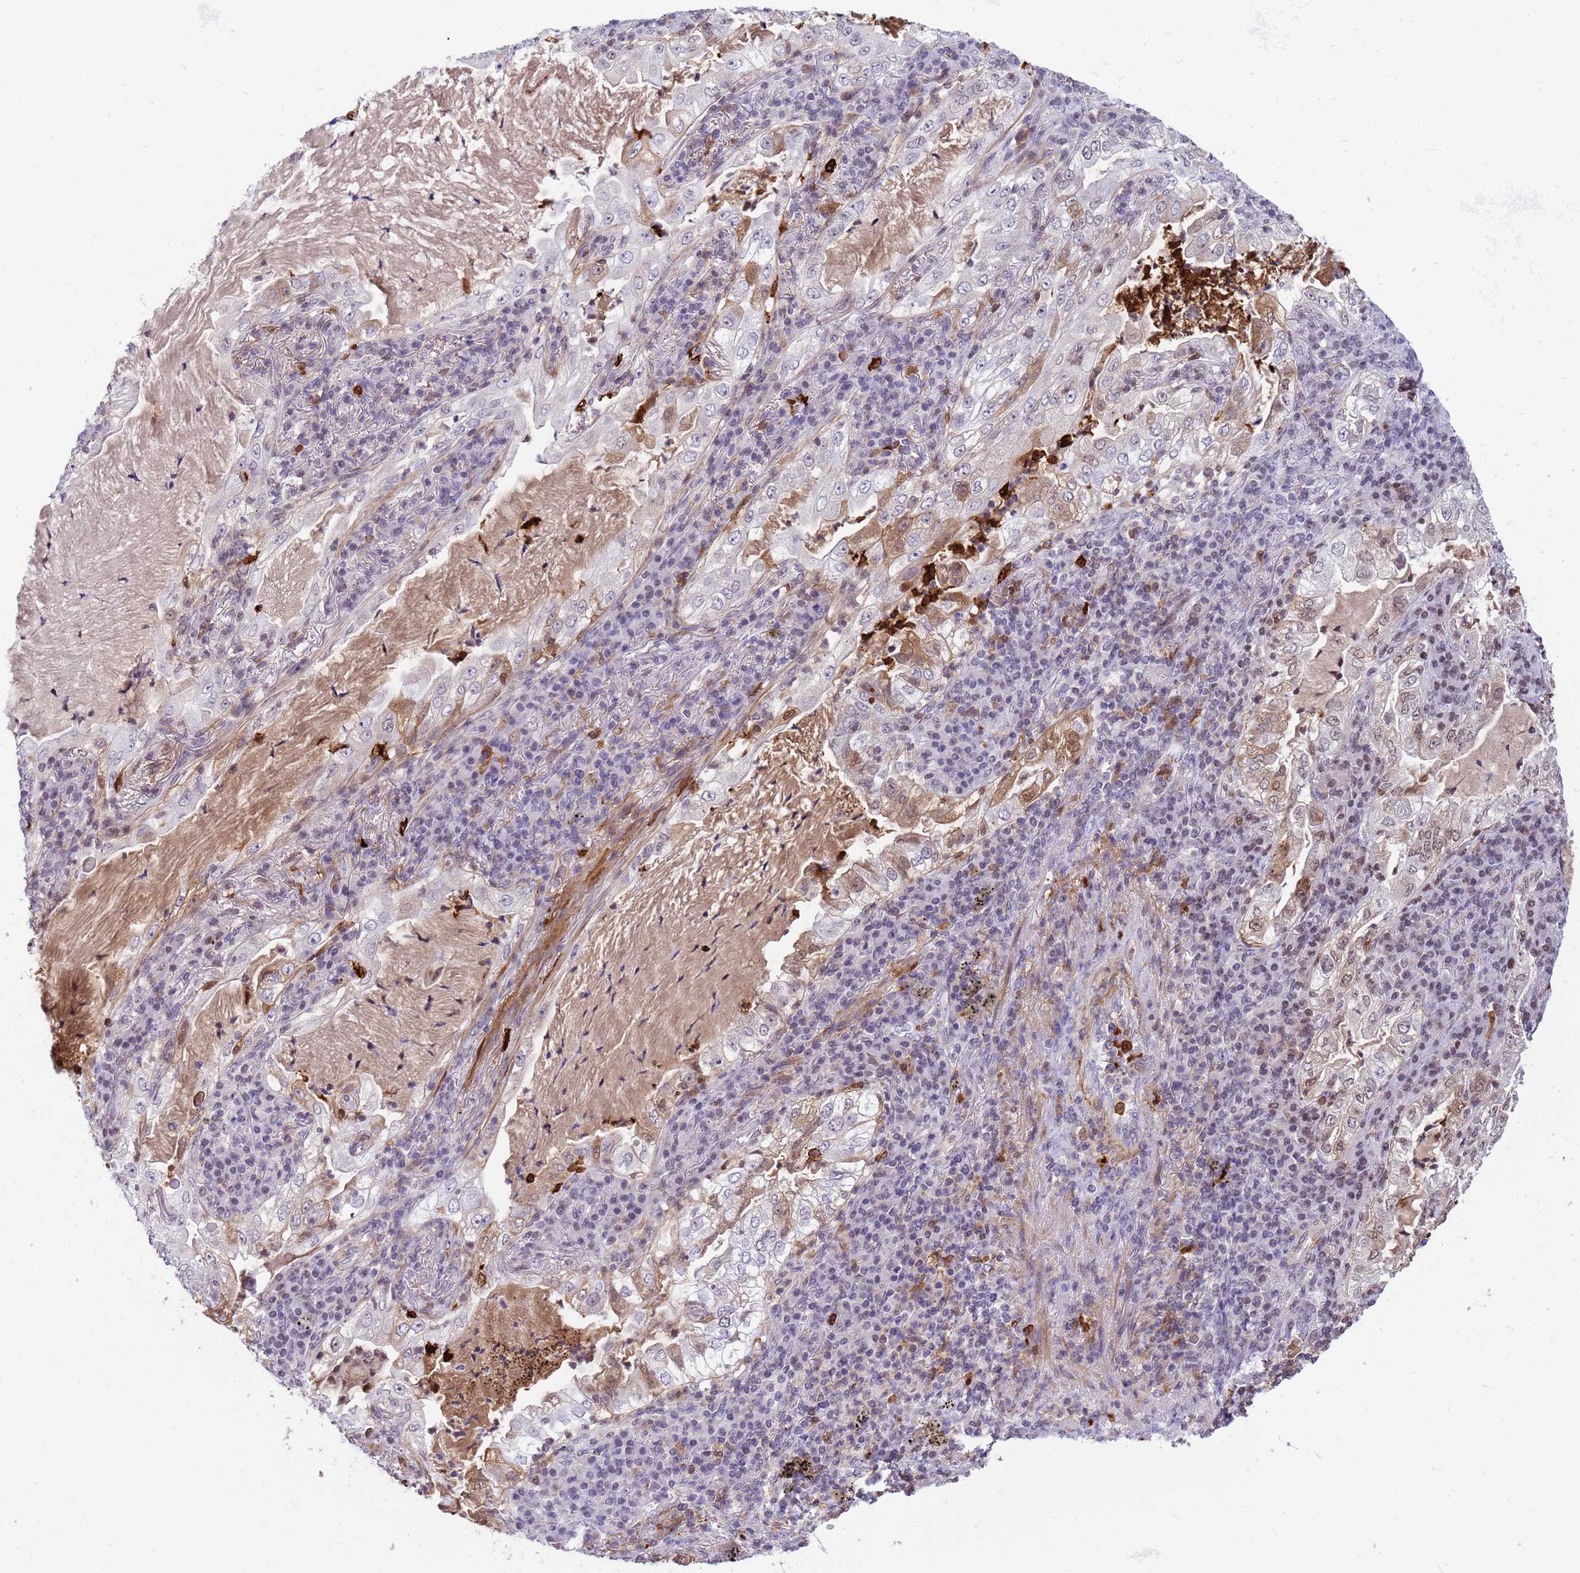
{"staining": {"intensity": "moderate", "quantity": "<25%", "location": "cytoplasmic/membranous,nuclear"}, "tissue": "lung cancer", "cell_type": "Tumor cells", "image_type": "cancer", "snomed": [{"axis": "morphology", "description": "Adenocarcinoma, NOS"}, {"axis": "topography", "description": "Lung"}], "caption": "Tumor cells reveal low levels of moderate cytoplasmic/membranous and nuclear expression in approximately <25% of cells in human lung adenocarcinoma.", "gene": "ORM1", "patient": {"sex": "female", "age": 73}}